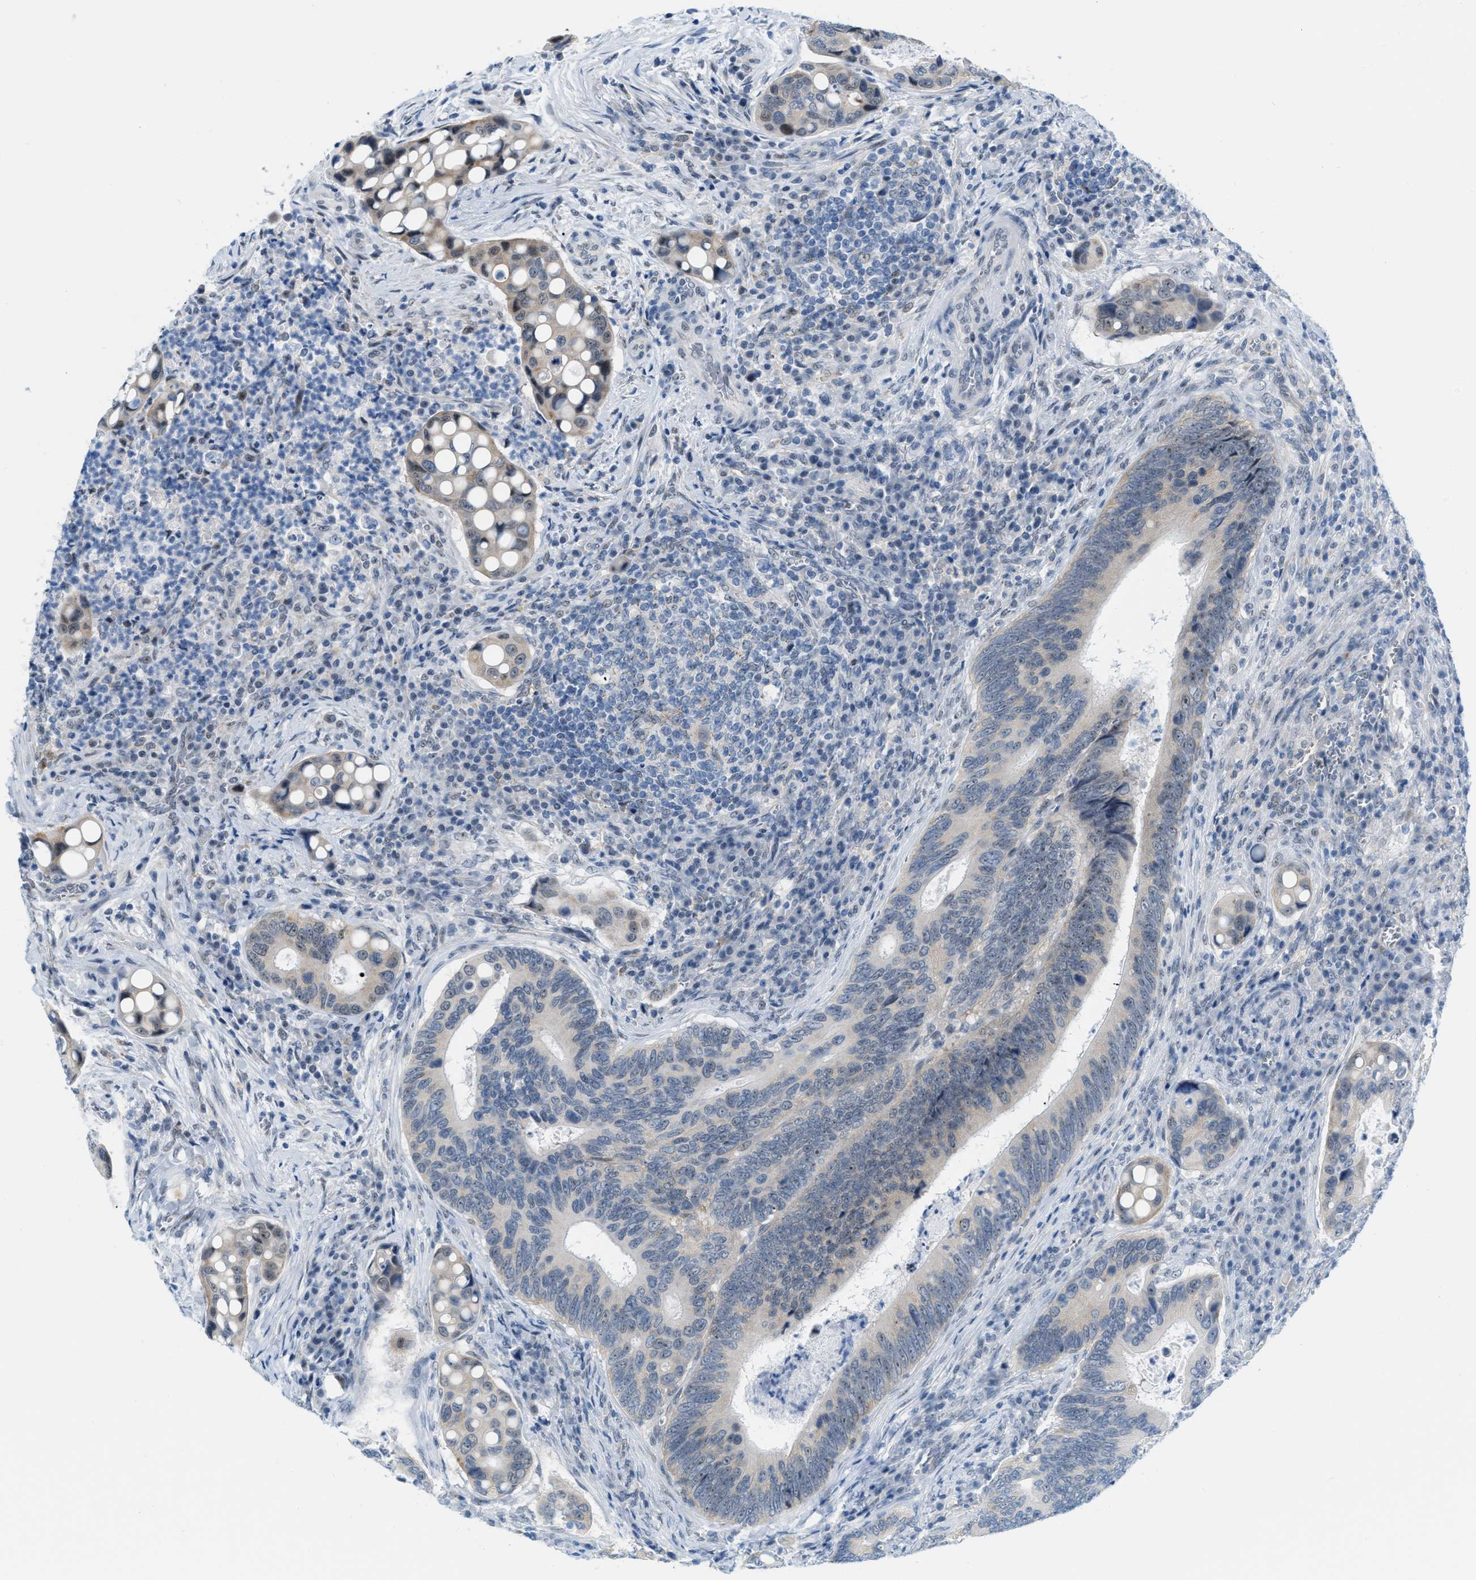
{"staining": {"intensity": "weak", "quantity": "<25%", "location": "cytoplasmic/membranous,nuclear"}, "tissue": "colorectal cancer", "cell_type": "Tumor cells", "image_type": "cancer", "snomed": [{"axis": "morphology", "description": "Inflammation, NOS"}, {"axis": "morphology", "description": "Adenocarcinoma, NOS"}, {"axis": "topography", "description": "Colon"}], "caption": "The photomicrograph exhibits no staining of tumor cells in colorectal cancer.", "gene": "PHRF1", "patient": {"sex": "male", "age": 72}}